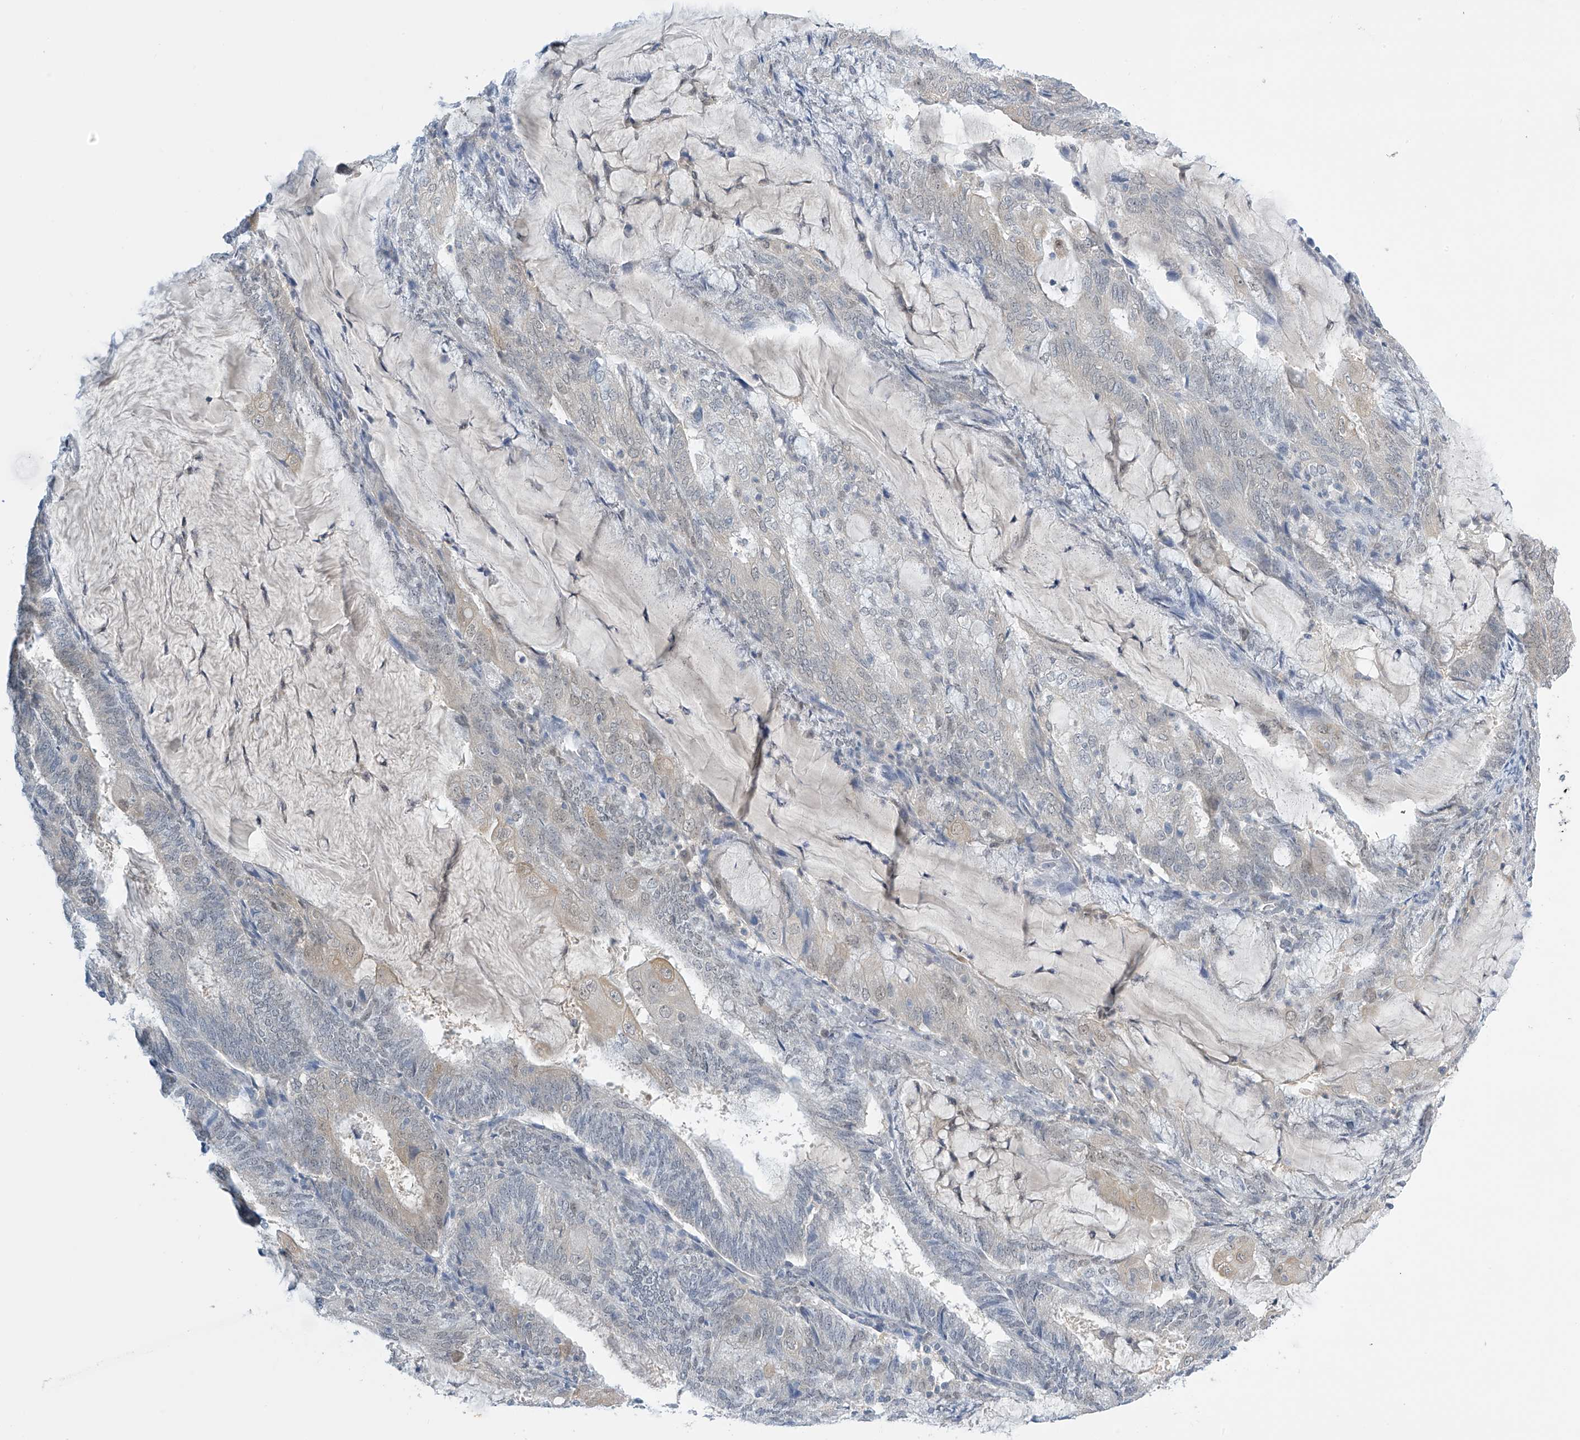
{"staining": {"intensity": "negative", "quantity": "none", "location": "none"}, "tissue": "endometrial cancer", "cell_type": "Tumor cells", "image_type": "cancer", "snomed": [{"axis": "morphology", "description": "Adenocarcinoma, NOS"}, {"axis": "topography", "description": "Endometrium"}], "caption": "Immunohistochemistry (IHC) photomicrograph of neoplastic tissue: human adenocarcinoma (endometrial) stained with DAB (3,3'-diaminobenzidine) reveals no significant protein expression in tumor cells.", "gene": "APLF", "patient": {"sex": "female", "age": 81}}